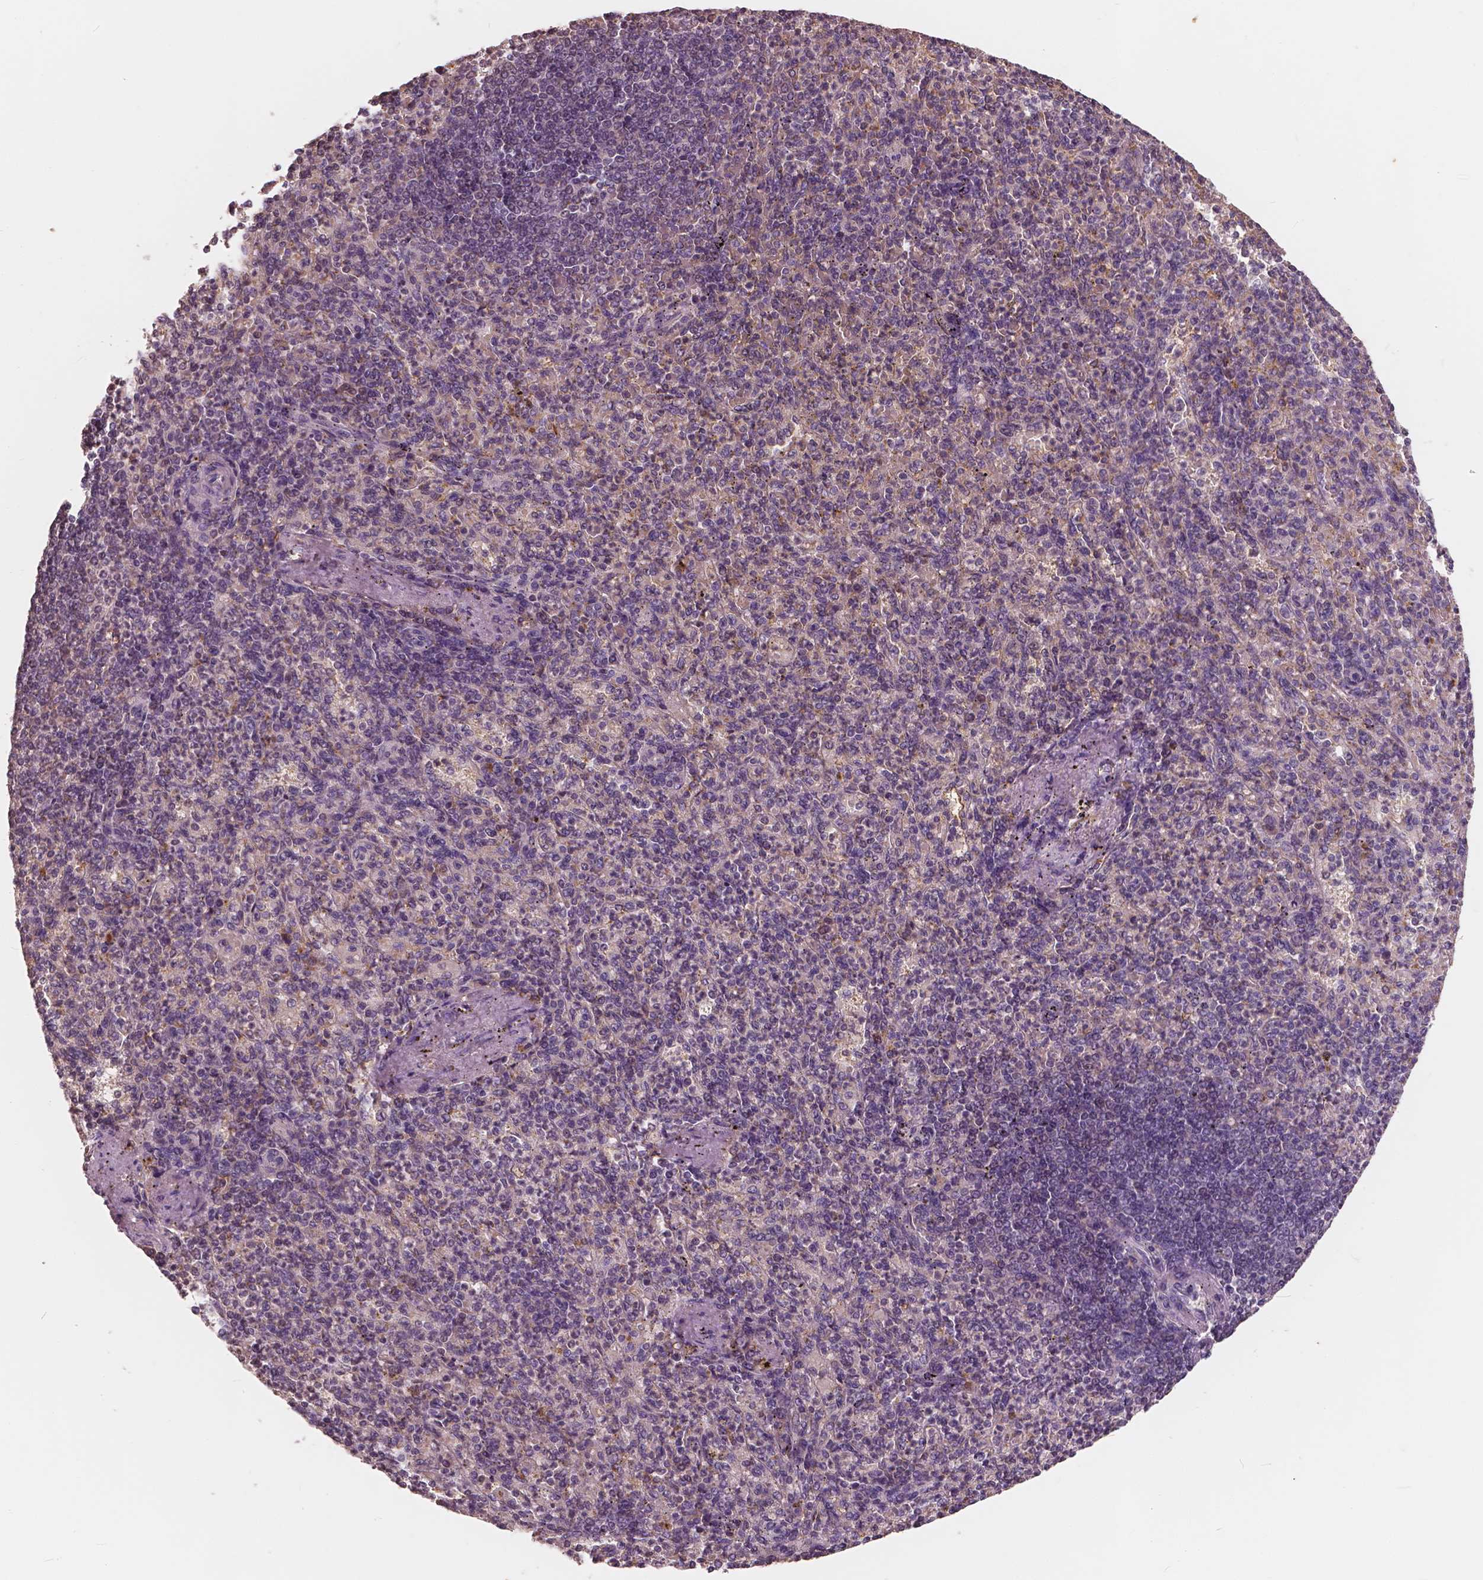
{"staining": {"intensity": "negative", "quantity": "none", "location": "none"}, "tissue": "spleen", "cell_type": "Cells in red pulp", "image_type": "normal", "snomed": [{"axis": "morphology", "description": "Normal tissue, NOS"}, {"axis": "topography", "description": "Spleen"}], "caption": "High magnification brightfield microscopy of benign spleen stained with DAB (3,3'-diaminobenzidine) (brown) and counterstained with hematoxylin (blue): cells in red pulp show no significant staining.", "gene": "SAT2", "patient": {"sex": "female", "age": 74}}